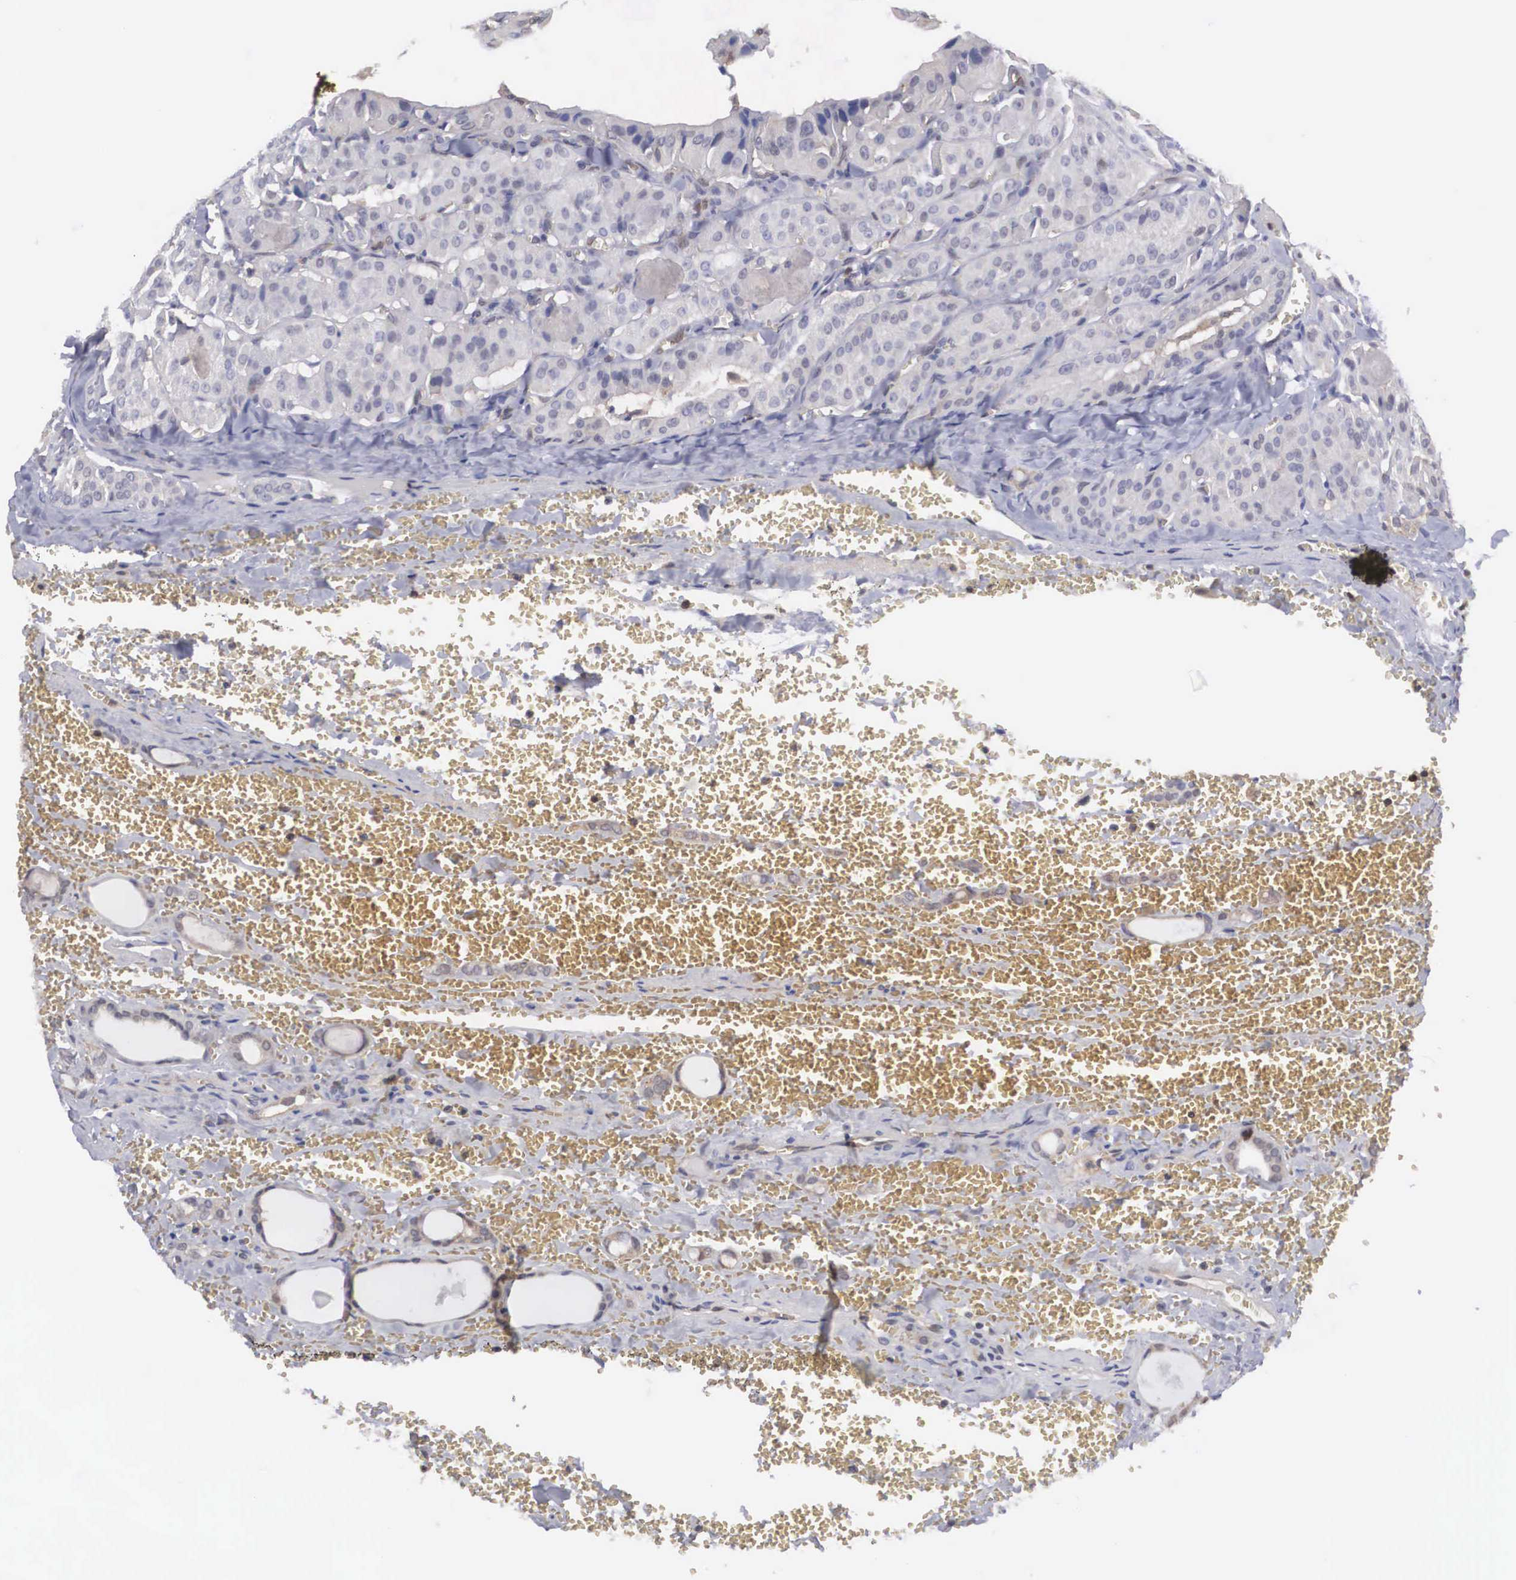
{"staining": {"intensity": "weak", "quantity": "<25%", "location": "nuclear"}, "tissue": "thyroid cancer", "cell_type": "Tumor cells", "image_type": "cancer", "snomed": [{"axis": "morphology", "description": "Carcinoma, NOS"}, {"axis": "topography", "description": "Thyroid gland"}], "caption": "Tumor cells show no significant expression in thyroid carcinoma. (Immunohistochemistry, brightfield microscopy, high magnification).", "gene": "ADSL", "patient": {"sex": "male", "age": 76}}